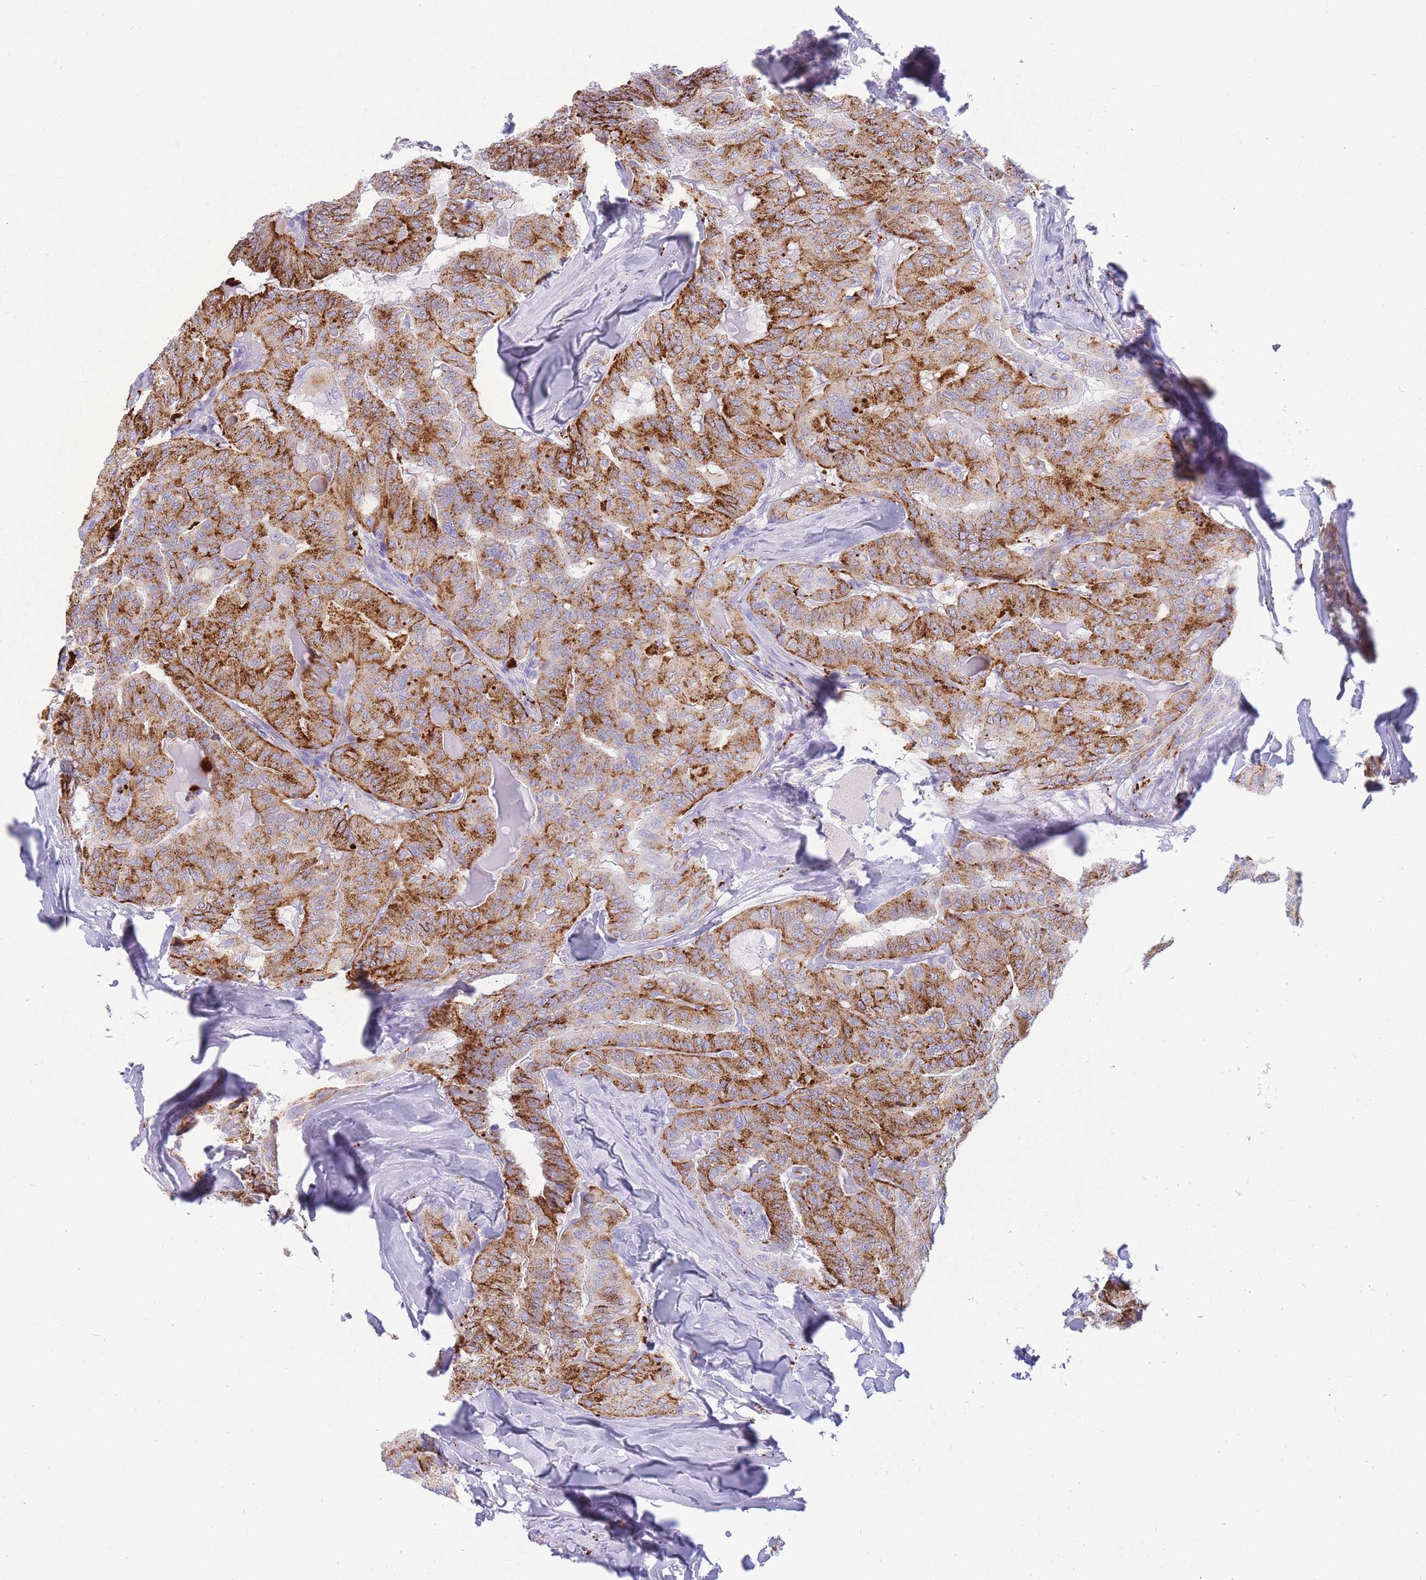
{"staining": {"intensity": "strong", "quantity": ">75%", "location": "cytoplasmic/membranous"}, "tissue": "thyroid cancer", "cell_type": "Tumor cells", "image_type": "cancer", "snomed": [{"axis": "morphology", "description": "Papillary adenocarcinoma, NOS"}, {"axis": "topography", "description": "Thyroid gland"}], "caption": "Thyroid cancer was stained to show a protein in brown. There is high levels of strong cytoplasmic/membranous positivity in approximately >75% of tumor cells.", "gene": "UPK1A", "patient": {"sex": "female", "age": 68}}